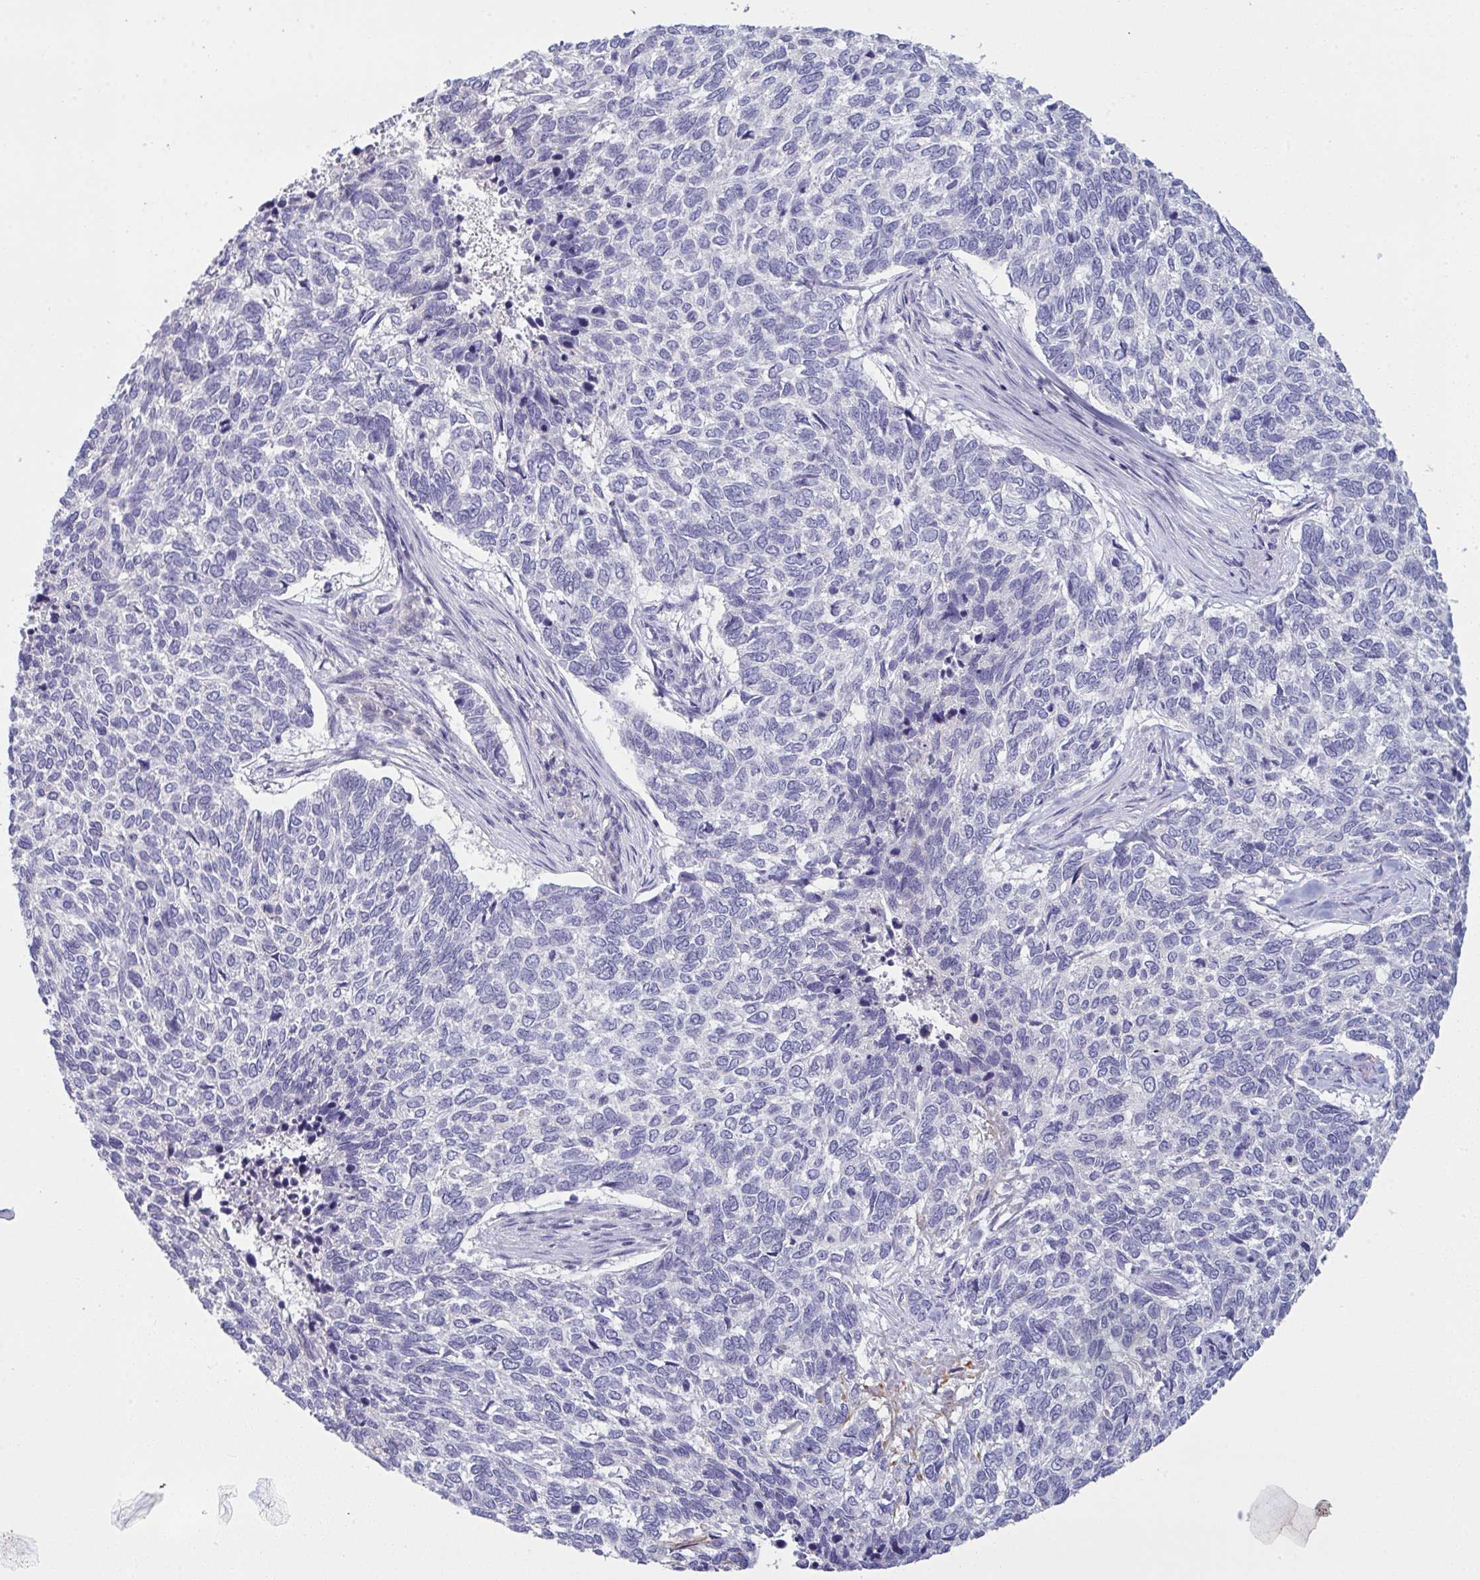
{"staining": {"intensity": "negative", "quantity": "none", "location": "none"}, "tissue": "skin cancer", "cell_type": "Tumor cells", "image_type": "cancer", "snomed": [{"axis": "morphology", "description": "Basal cell carcinoma"}, {"axis": "topography", "description": "Skin"}], "caption": "The image displays no significant expression in tumor cells of skin cancer (basal cell carcinoma).", "gene": "TENT5D", "patient": {"sex": "female", "age": 65}}